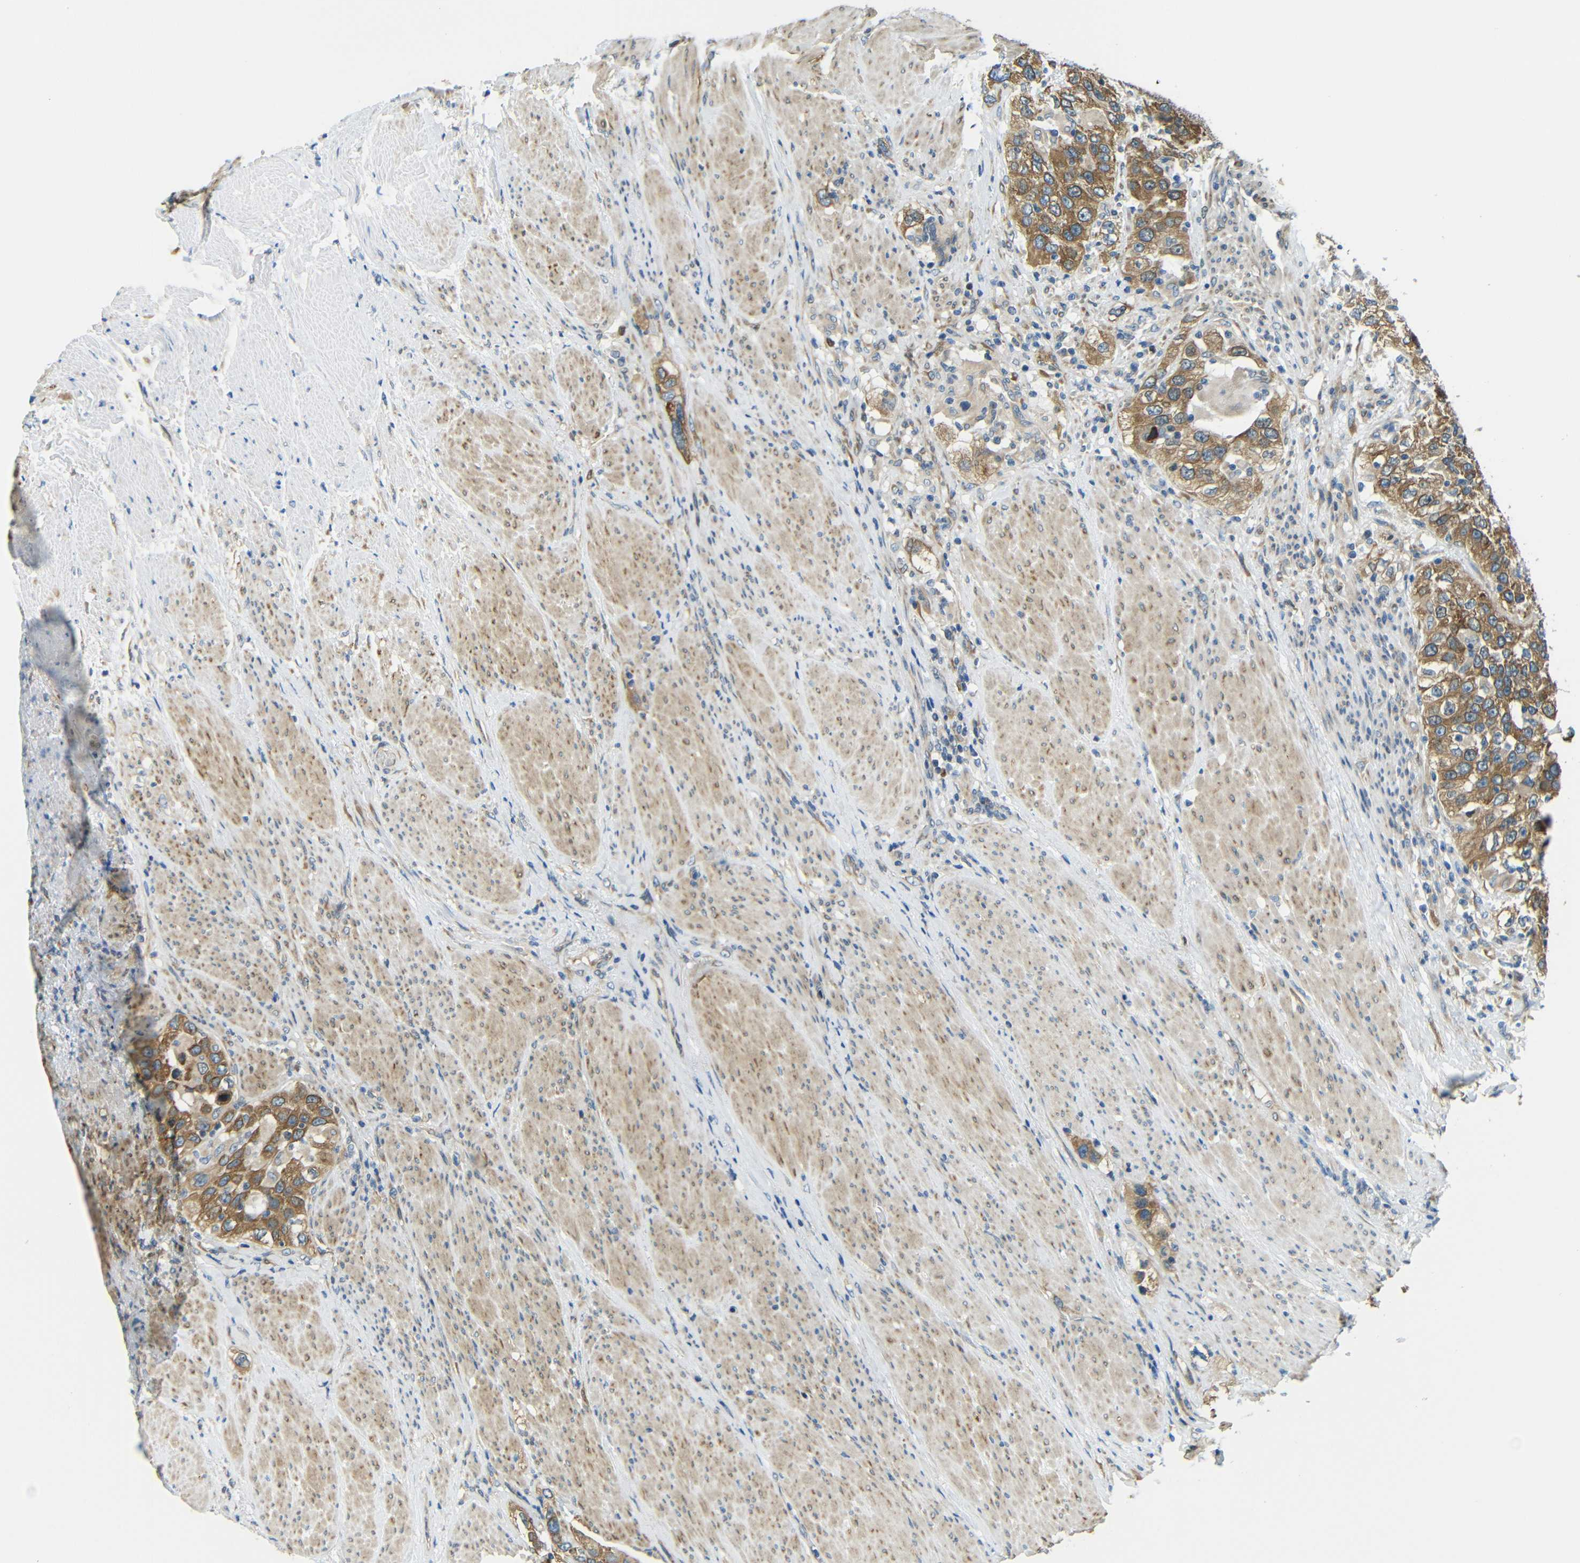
{"staining": {"intensity": "moderate", "quantity": ">75%", "location": "cytoplasmic/membranous"}, "tissue": "urothelial cancer", "cell_type": "Tumor cells", "image_type": "cancer", "snomed": [{"axis": "morphology", "description": "Urothelial carcinoma, High grade"}, {"axis": "topography", "description": "Urinary bladder"}], "caption": "Protein staining of urothelial carcinoma (high-grade) tissue reveals moderate cytoplasmic/membranous positivity in approximately >75% of tumor cells.", "gene": "VAPB", "patient": {"sex": "female", "age": 80}}